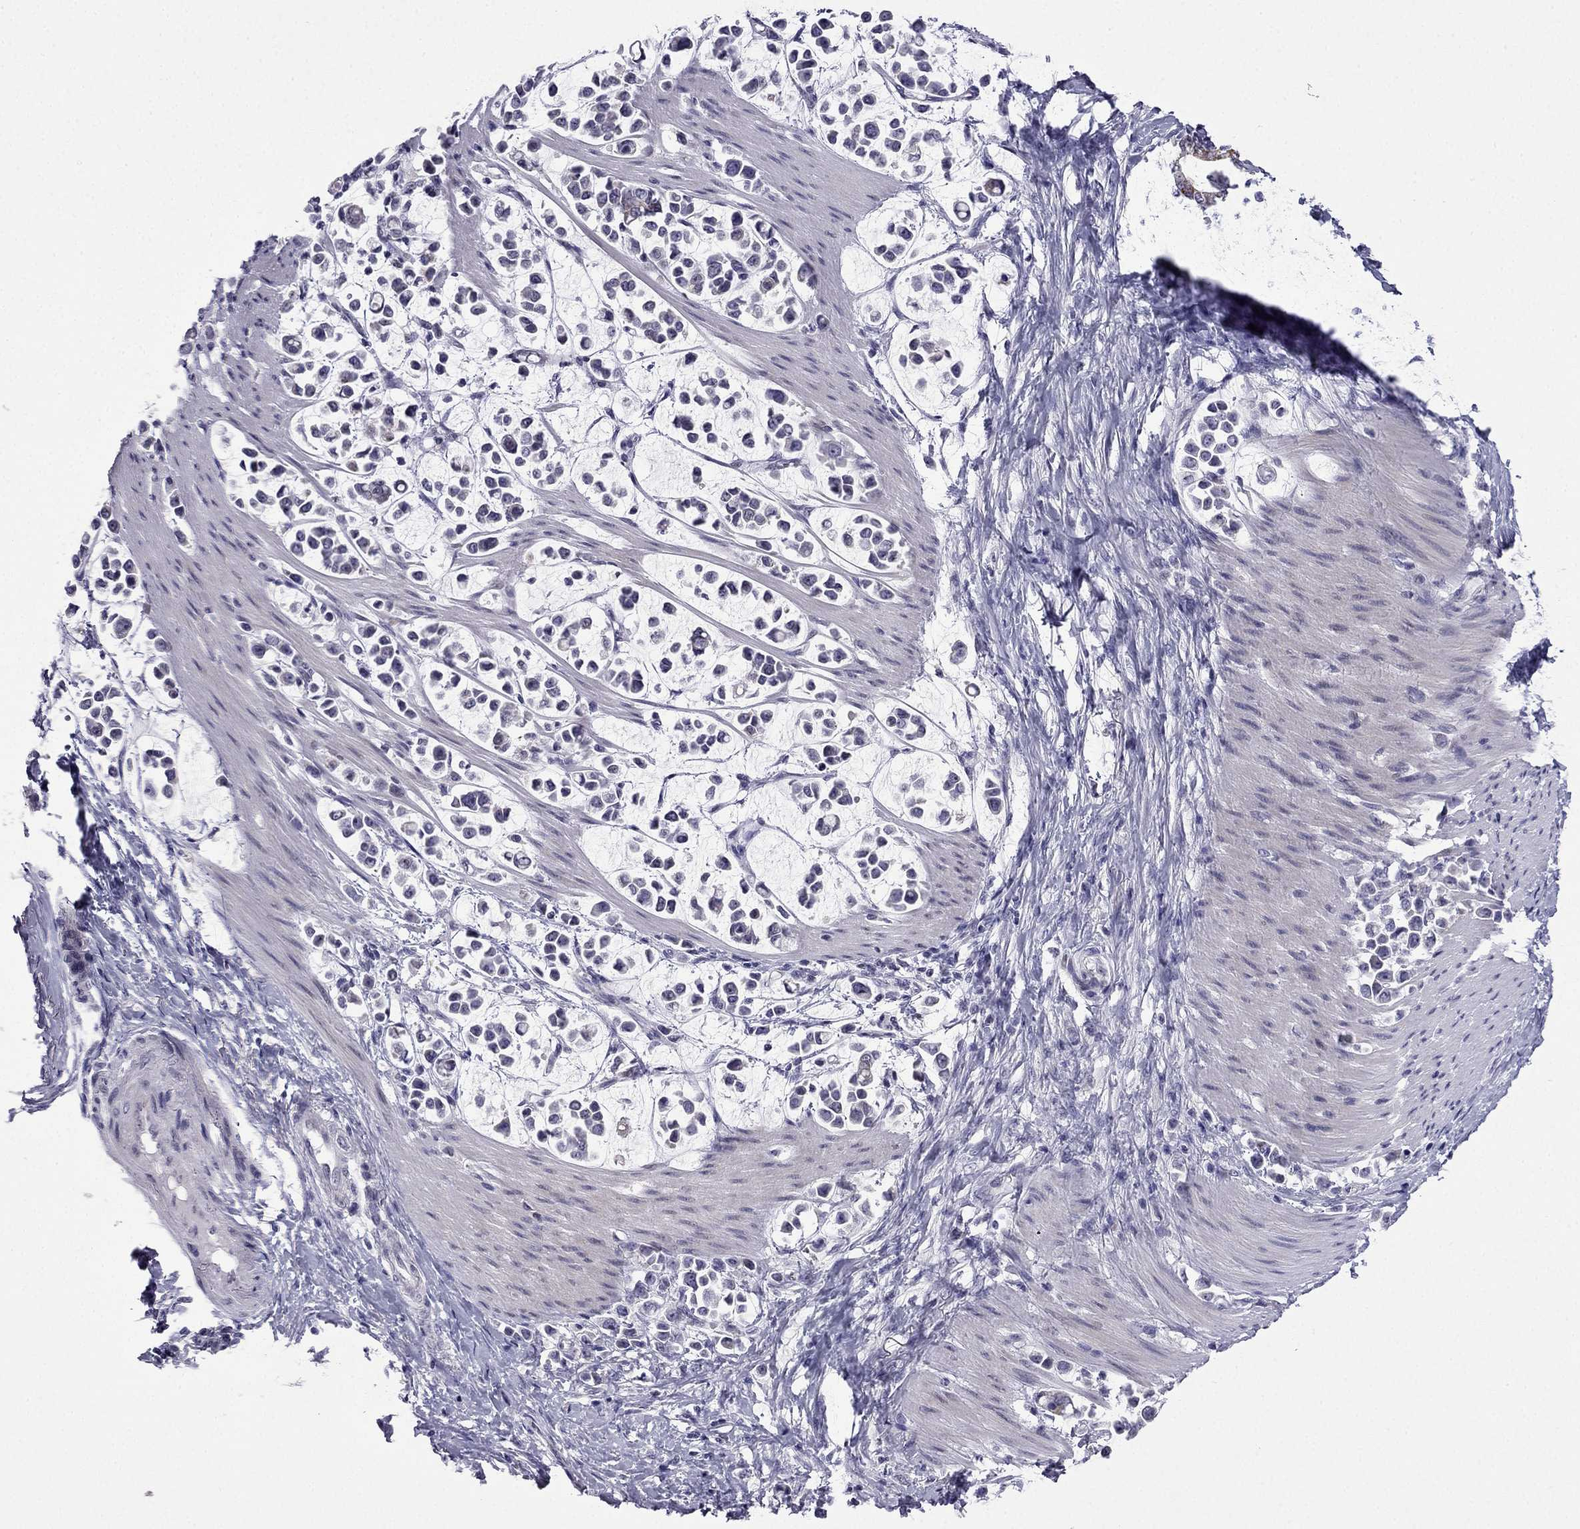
{"staining": {"intensity": "negative", "quantity": "none", "location": "none"}, "tissue": "stomach cancer", "cell_type": "Tumor cells", "image_type": "cancer", "snomed": [{"axis": "morphology", "description": "Adenocarcinoma, NOS"}, {"axis": "topography", "description": "Stomach"}], "caption": "The immunohistochemistry (IHC) image has no significant expression in tumor cells of stomach cancer (adenocarcinoma) tissue.", "gene": "POM121L12", "patient": {"sex": "male", "age": 82}}